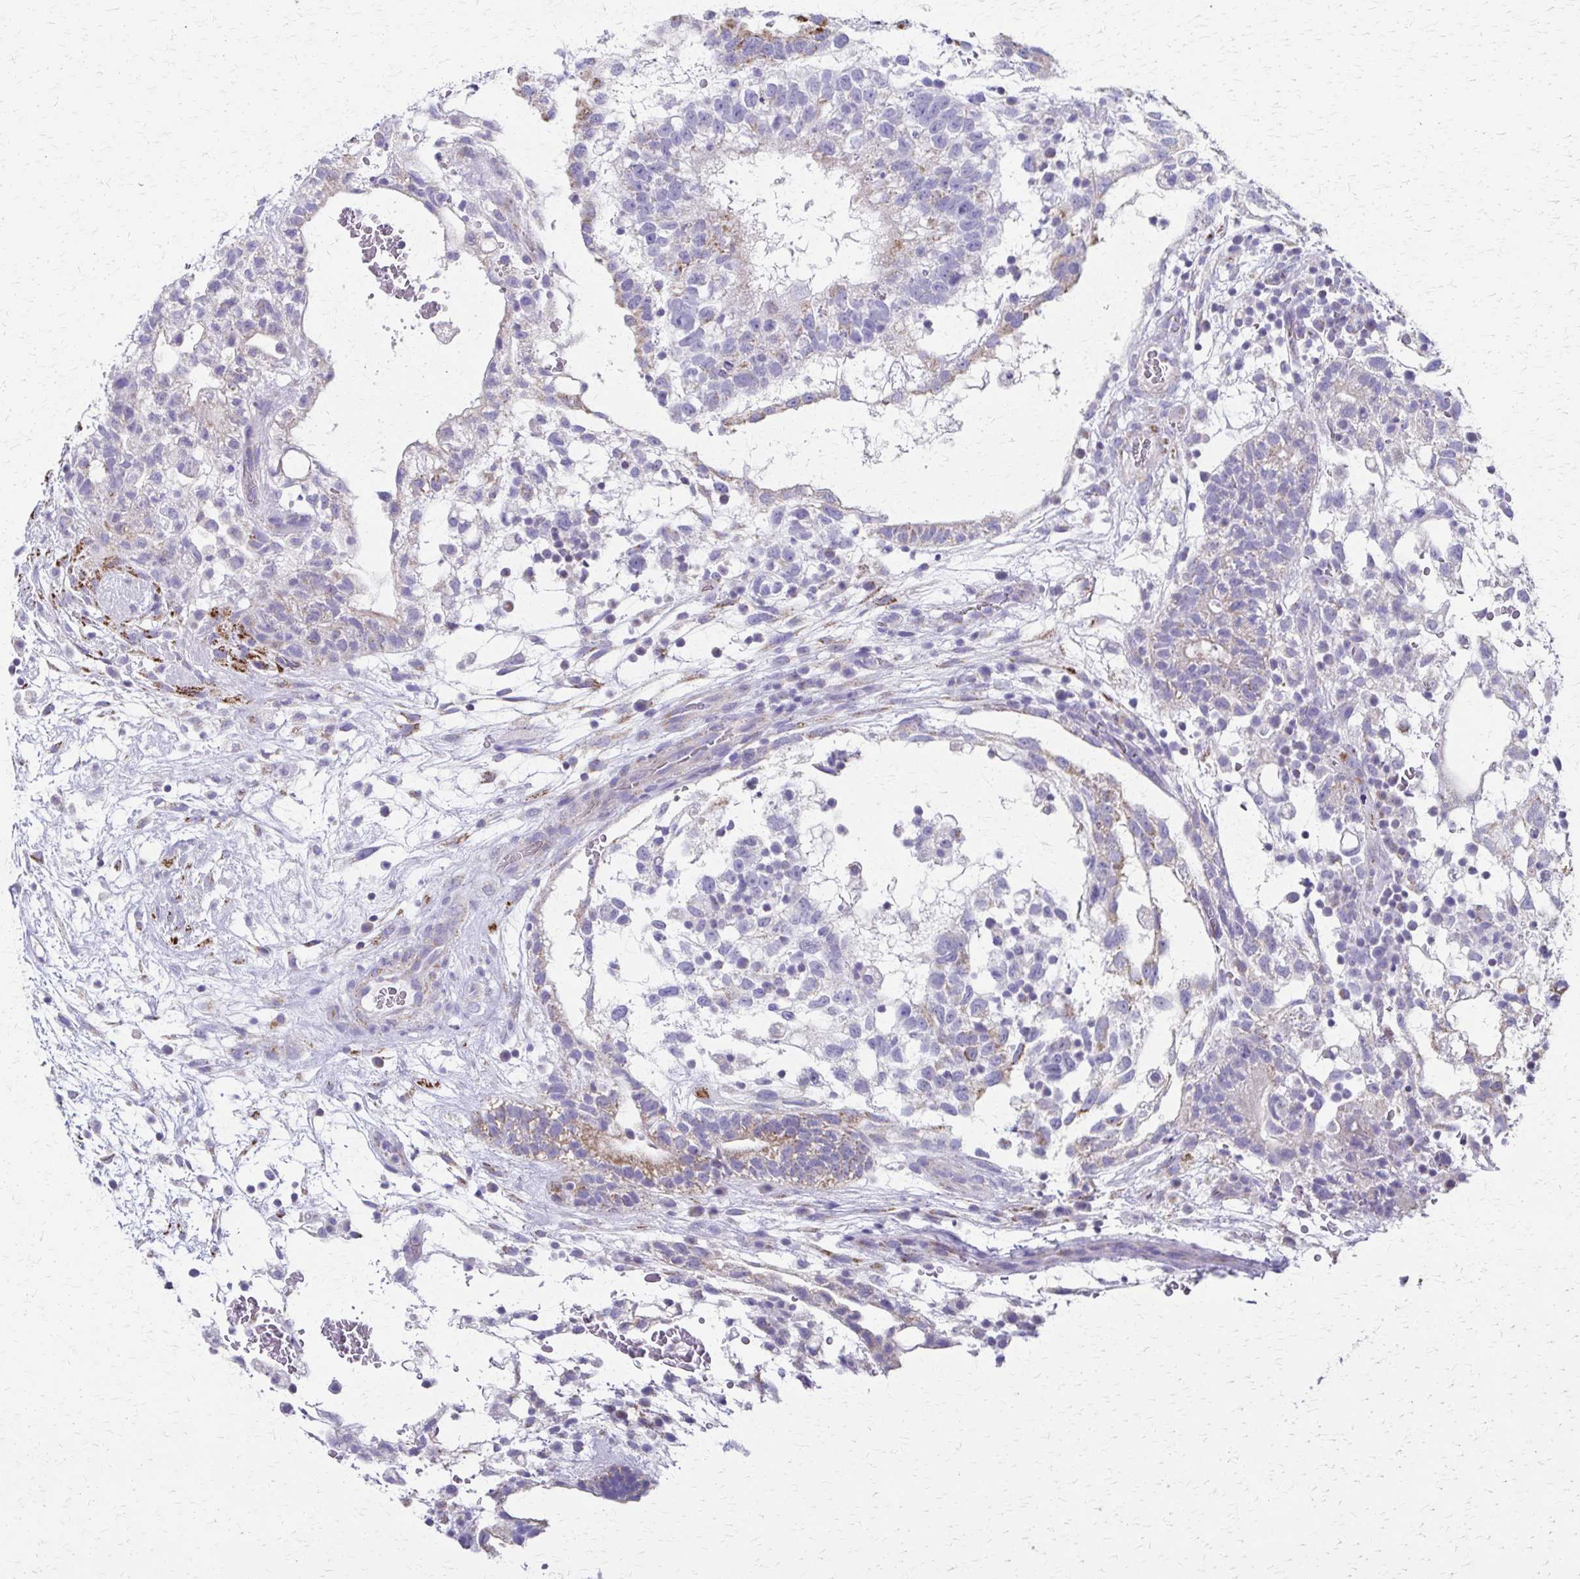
{"staining": {"intensity": "negative", "quantity": "none", "location": "none"}, "tissue": "testis cancer", "cell_type": "Tumor cells", "image_type": "cancer", "snomed": [{"axis": "morphology", "description": "Normal tissue, NOS"}, {"axis": "morphology", "description": "Carcinoma, Embryonal, NOS"}, {"axis": "topography", "description": "Testis"}], "caption": "Tumor cells show no significant expression in testis embryonal carcinoma.", "gene": "ZSCAN5B", "patient": {"sex": "male", "age": 32}}